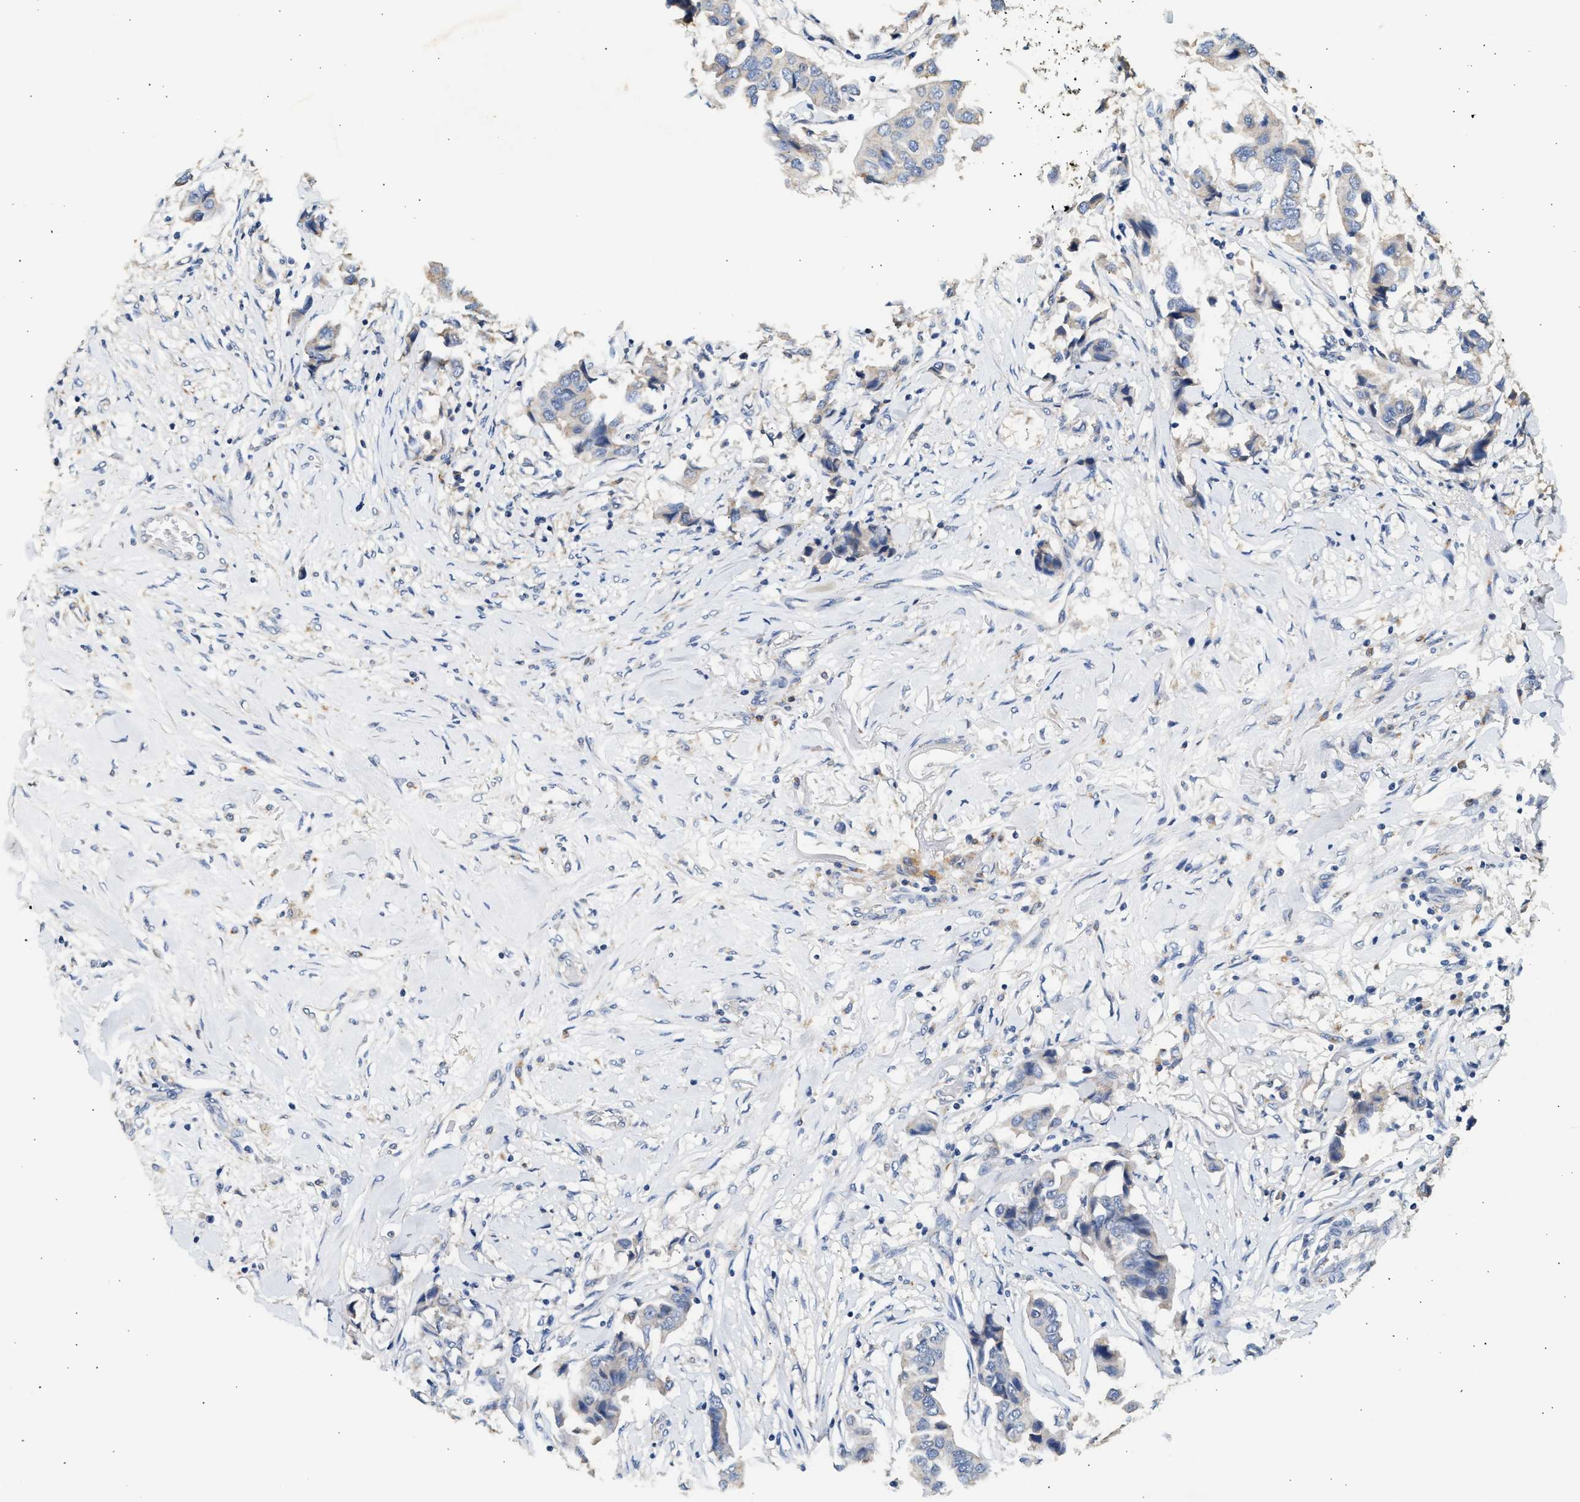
{"staining": {"intensity": "negative", "quantity": "none", "location": "none"}, "tissue": "breast cancer", "cell_type": "Tumor cells", "image_type": "cancer", "snomed": [{"axis": "morphology", "description": "Duct carcinoma"}, {"axis": "topography", "description": "Breast"}], "caption": "Immunohistochemical staining of breast invasive ductal carcinoma reveals no significant staining in tumor cells.", "gene": "WDR31", "patient": {"sex": "female", "age": 80}}